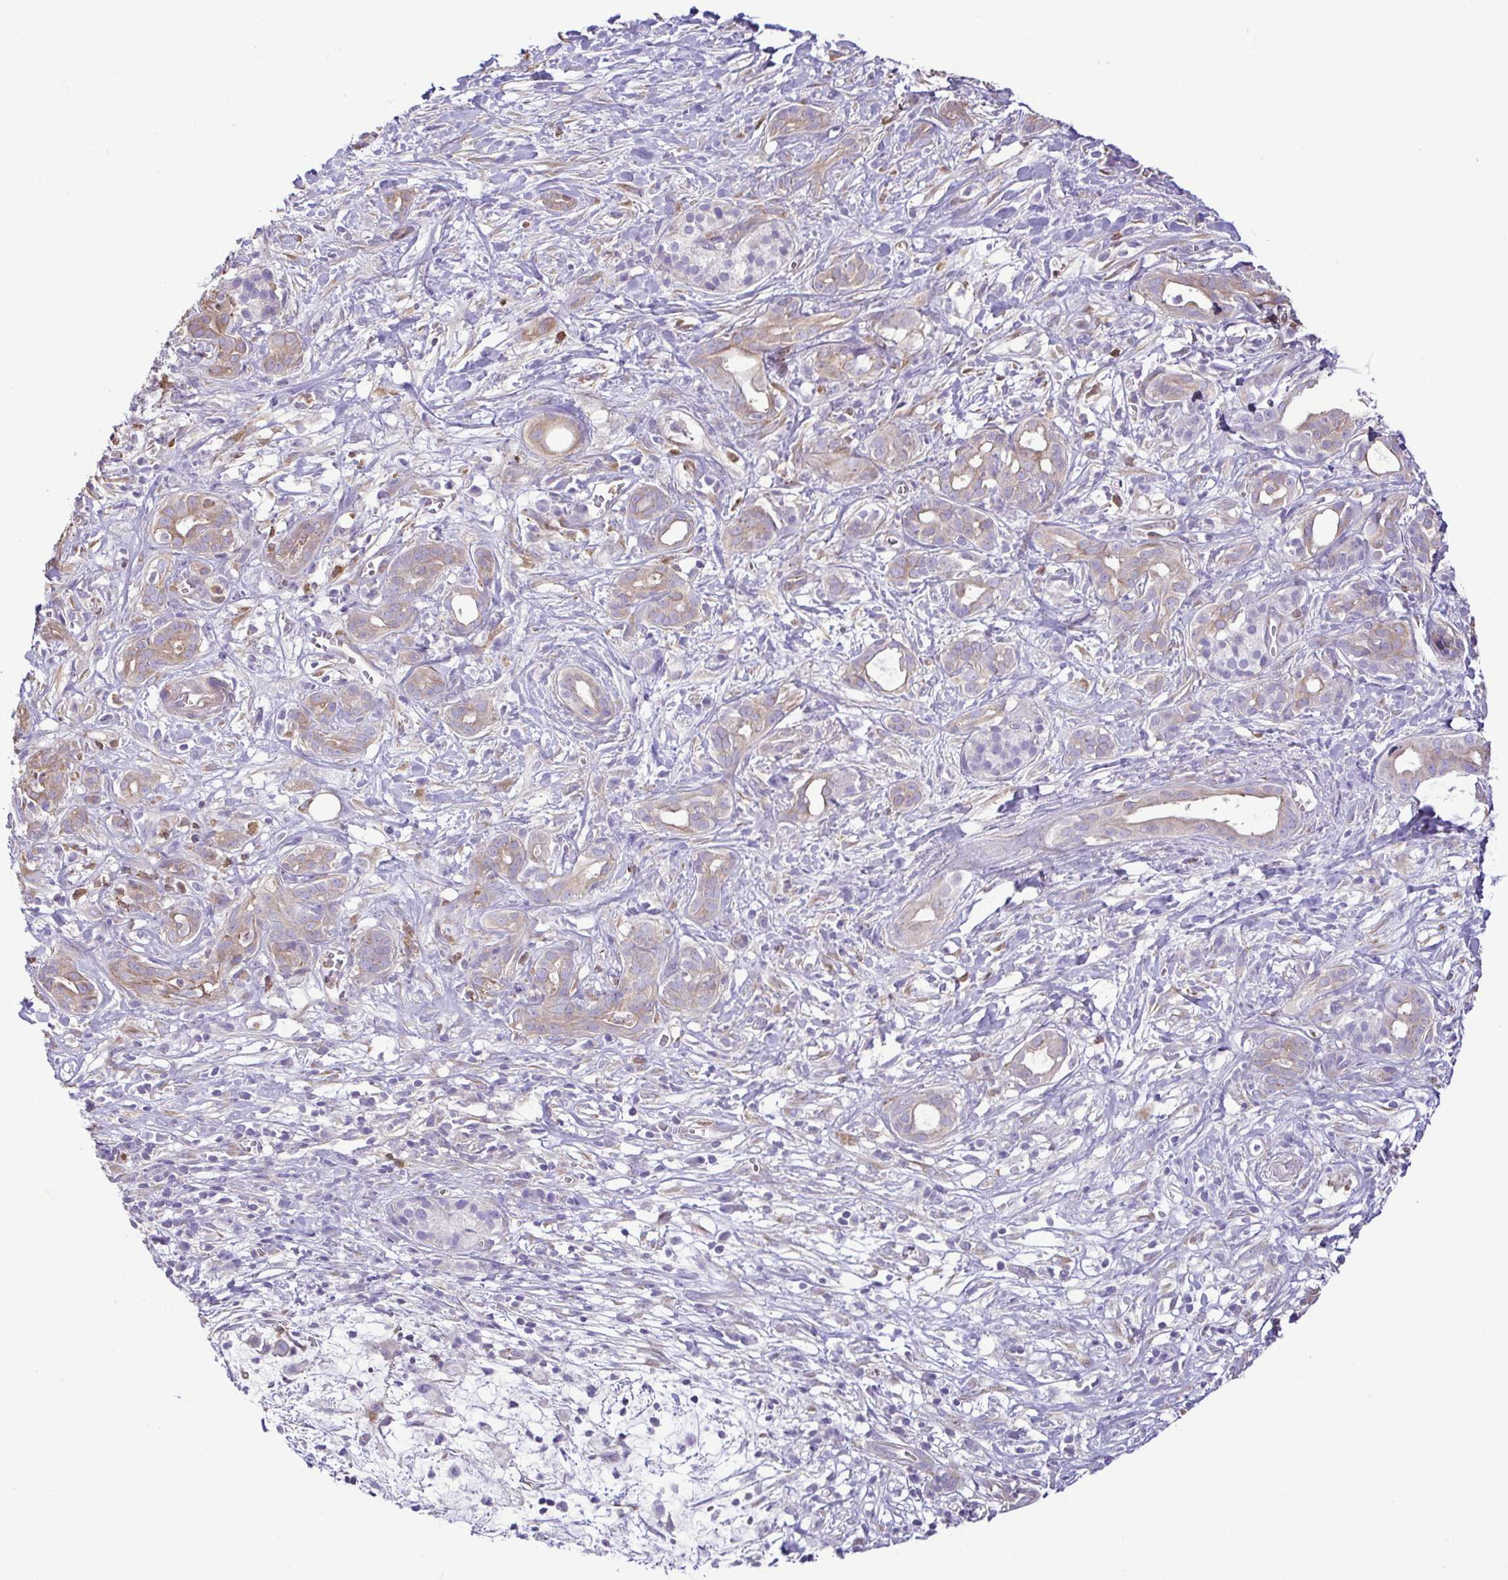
{"staining": {"intensity": "weak", "quantity": "25%-75%", "location": "cytoplasmic/membranous"}, "tissue": "pancreatic cancer", "cell_type": "Tumor cells", "image_type": "cancer", "snomed": [{"axis": "morphology", "description": "Adenocarcinoma, NOS"}, {"axis": "topography", "description": "Pancreas"}], "caption": "Pancreatic cancer (adenocarcinoma) tissue shows weak cytoplasmic/membranous expression in about 25%-75% of tumor cells", "gene": "MYL10", "patient": {"sex": "male", "age": 61}}